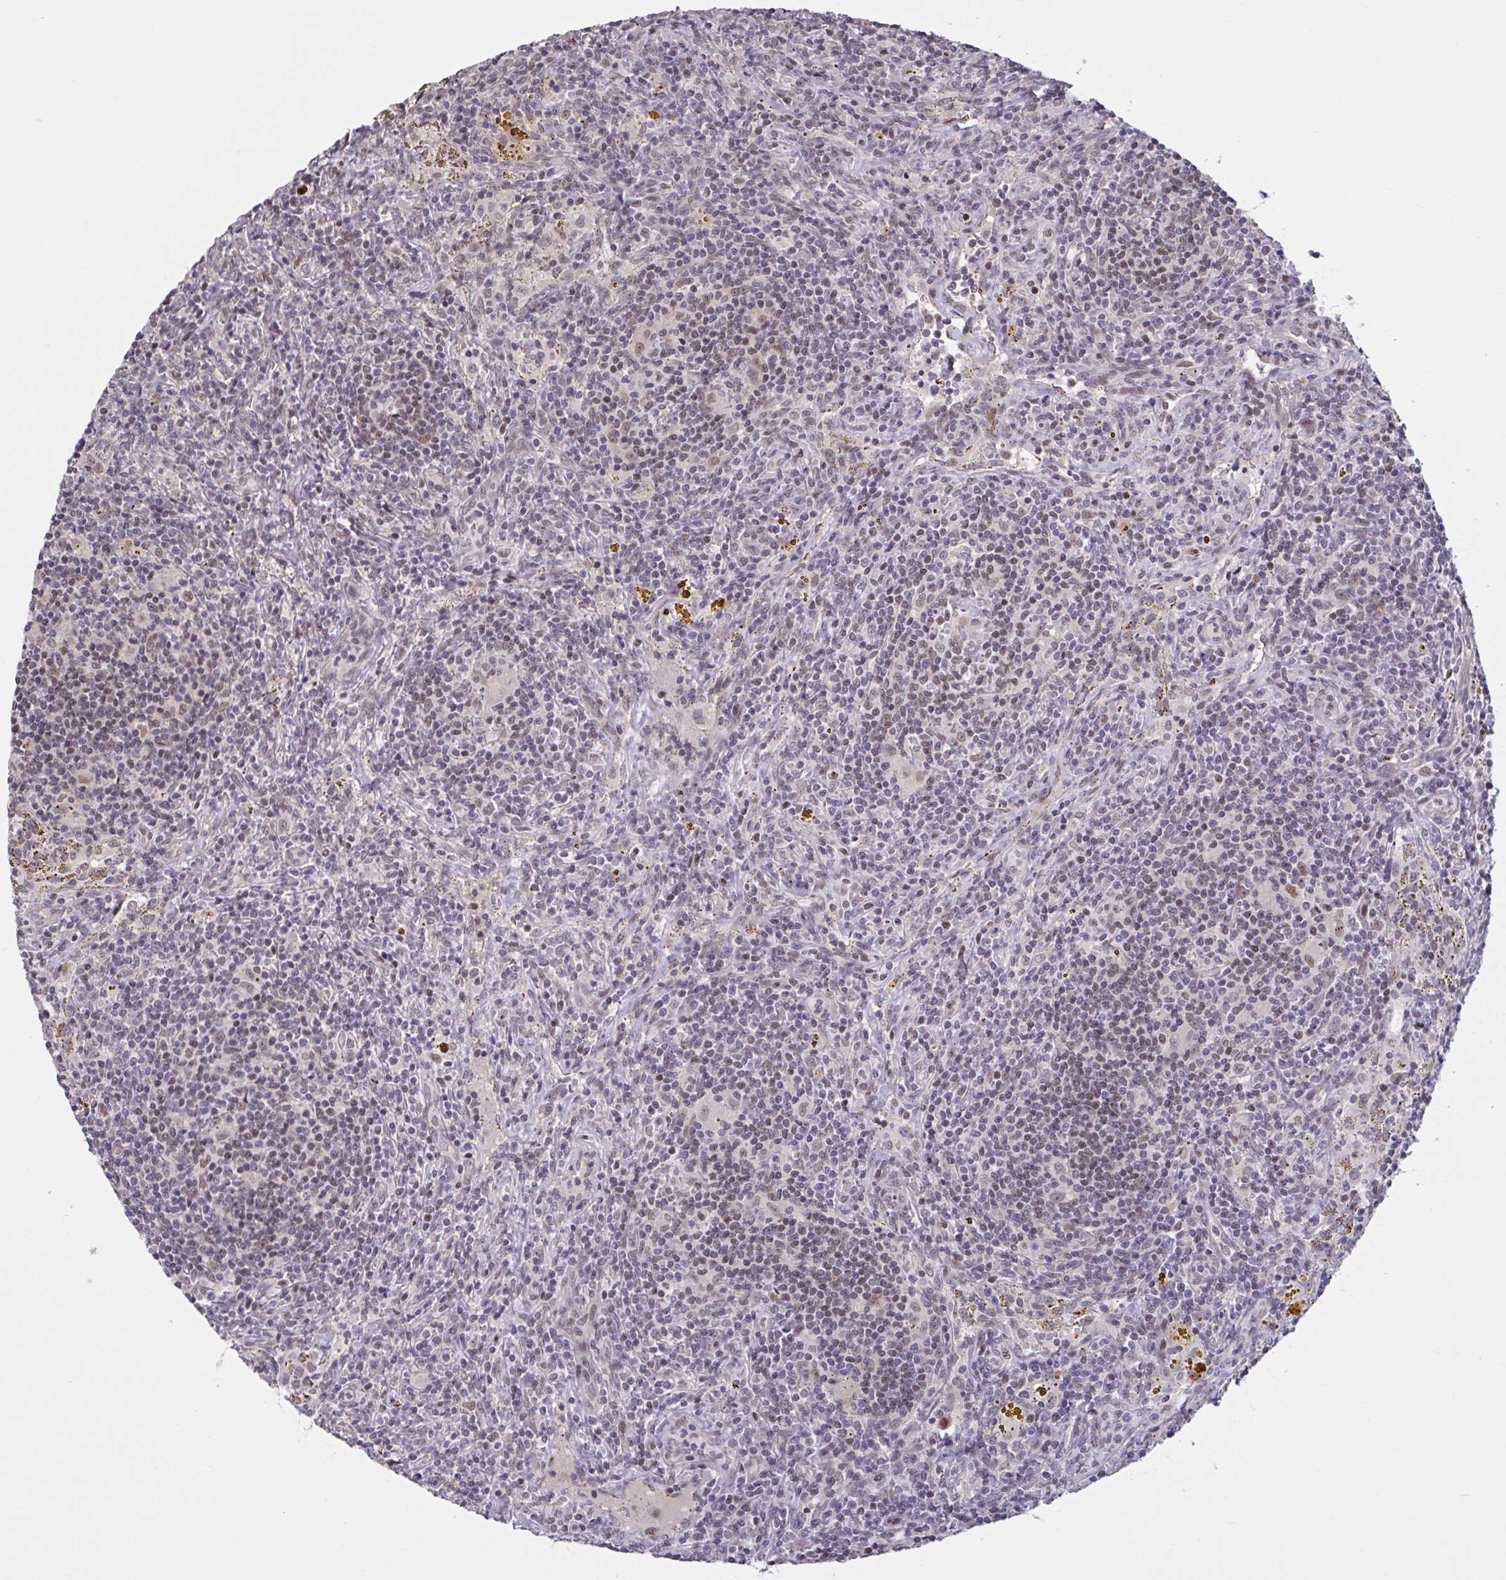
{"staining": {"intensity": "weak", "quantity": "<25%", "location": "nuclear"}, "tissue": "lymphoma", "cell_type": "Tumor cells", "image_type": "cancer", "snomed": [{"axis": "morphology", "description": "Malignant lymphoma, non-Hodgkin's type, Low grade"}, {"axis": "topography", "description": "Spleen"}], "caption": "This is a image of immunohistochemistry (IHC) staining of malignant lymphoma, non-Hodgkin's type (low-grade), which shows no positivity in tumor cells. (Stains: DAB immunohistochemistry (IHC) with hematoxylin counter stain, Microscopy: brightfield microscopy at high magnification).", "gene": "ZNF414", "patient": {"sex": "female", "age": 70}}